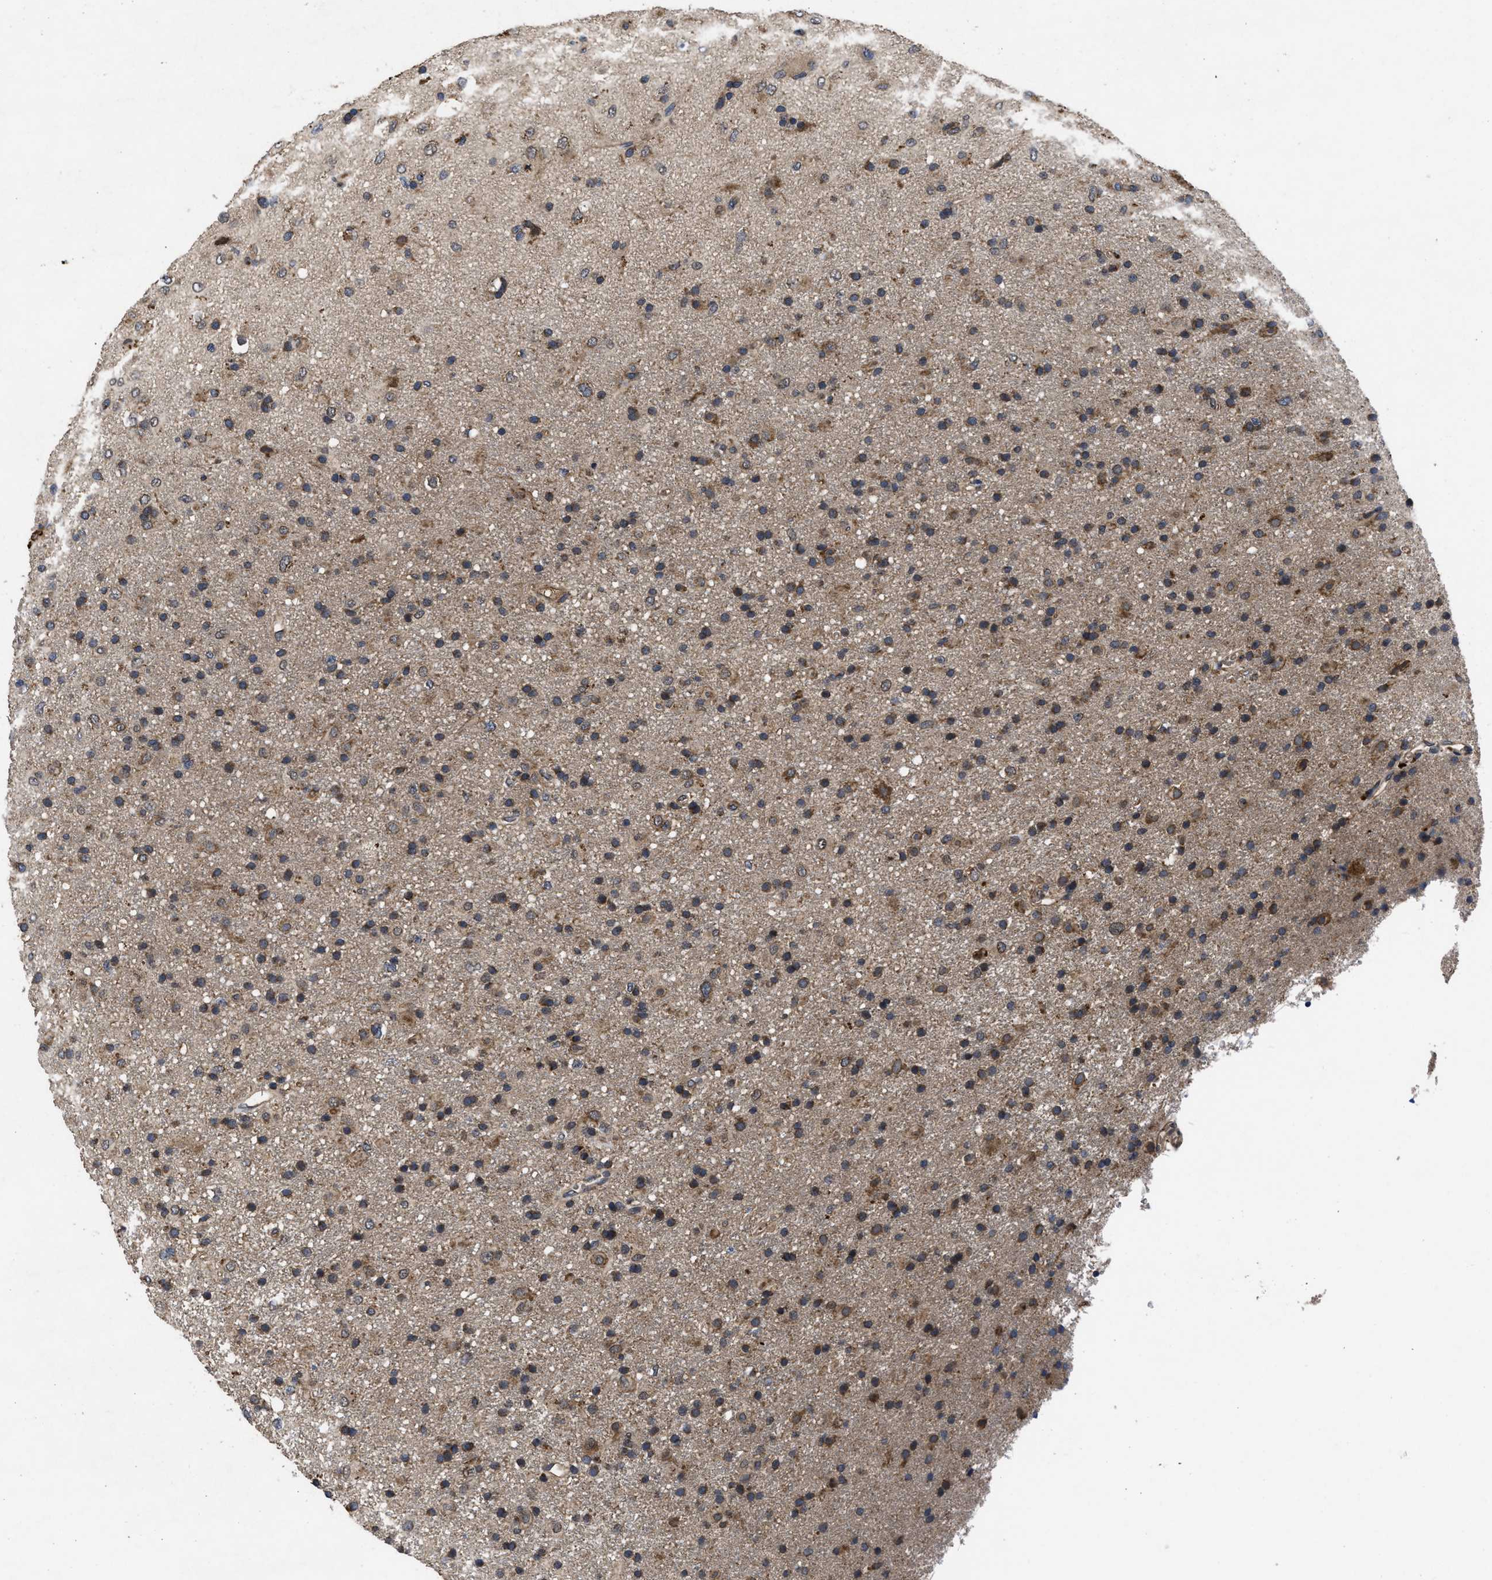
{"staining": {"intensity": "moderate", "quantity": ">75%", "location": "cytoplasmic/membranous"}, "tissue": "glioma", "cell_type": "Tumor cells", "image_type": "cancer", "snomed": [{"axis": "morphology", "description": "Glioma, malignant, Low grade"}, {"axis": "topography", "description": "Brain"}], "caption": "IHC of low-grade glioma (malignant) displays medium levels of moderate cytoplasmic/membranous expression in about >75% of tumor cells.", "gene": "LRRC3", "patient": {"sex": "male", "age": 65}}